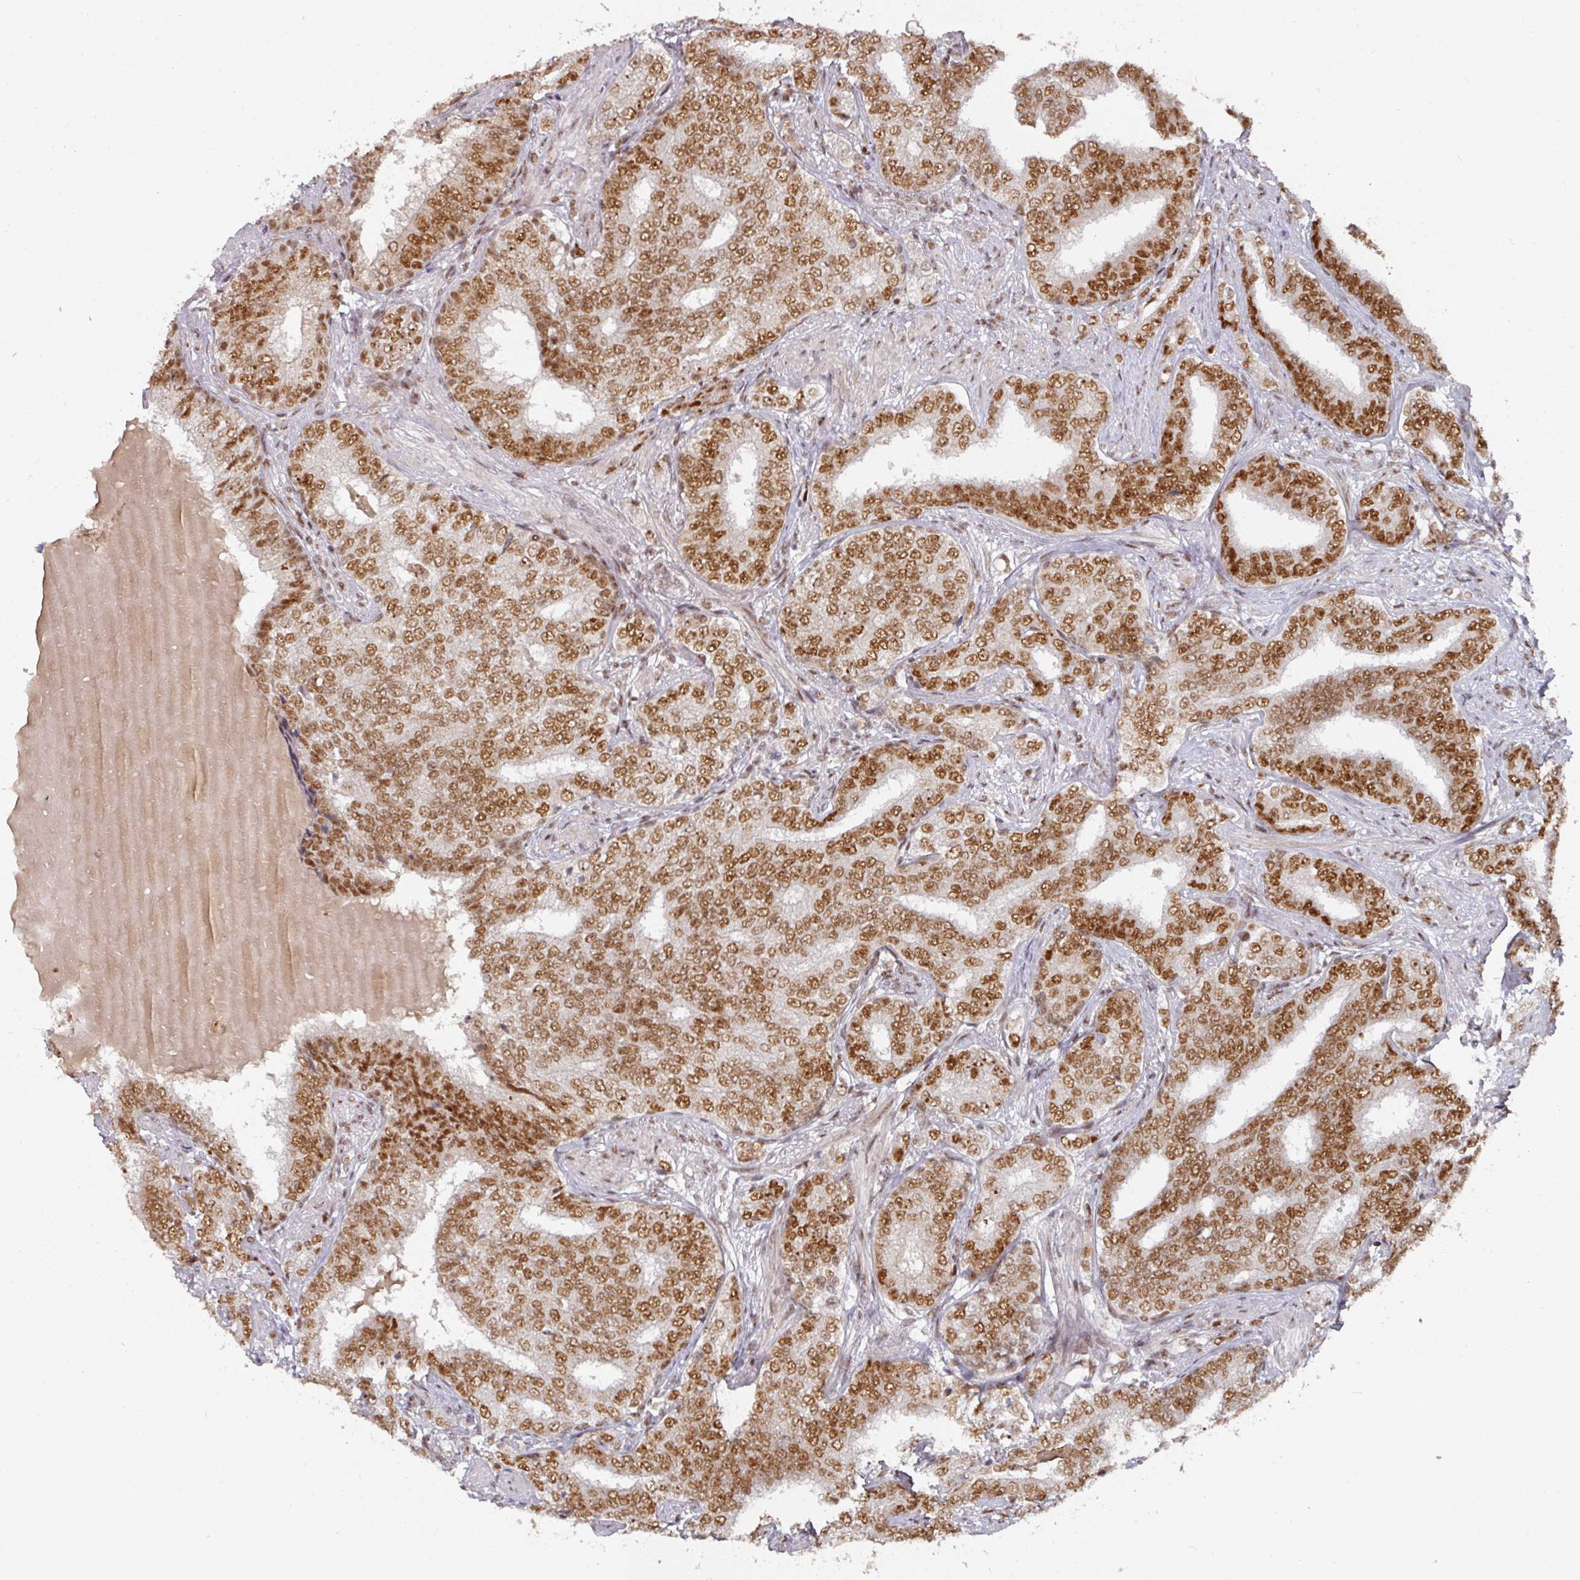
{"staining": {"intensity": "strong", "quantity": ">75%", "location": "nuclear"}, "tissue": "prostate cancer", "cell_type": "Tumor cells", "image_type": "cancer", "snomed": [{"axis": "morphology", "description": "Adenocarcinoma, High grade"}, {"axis": "topography", "description": "Prostate"}], "caption": "Prostate cancer (high-grade adenocarcinoma) stained for a protein (brown) displays strong nuclear positive expression in approximately >75% of tumor cells.", "gene": "MEPCE", "patient": {"sex": "male", "age": 72}}